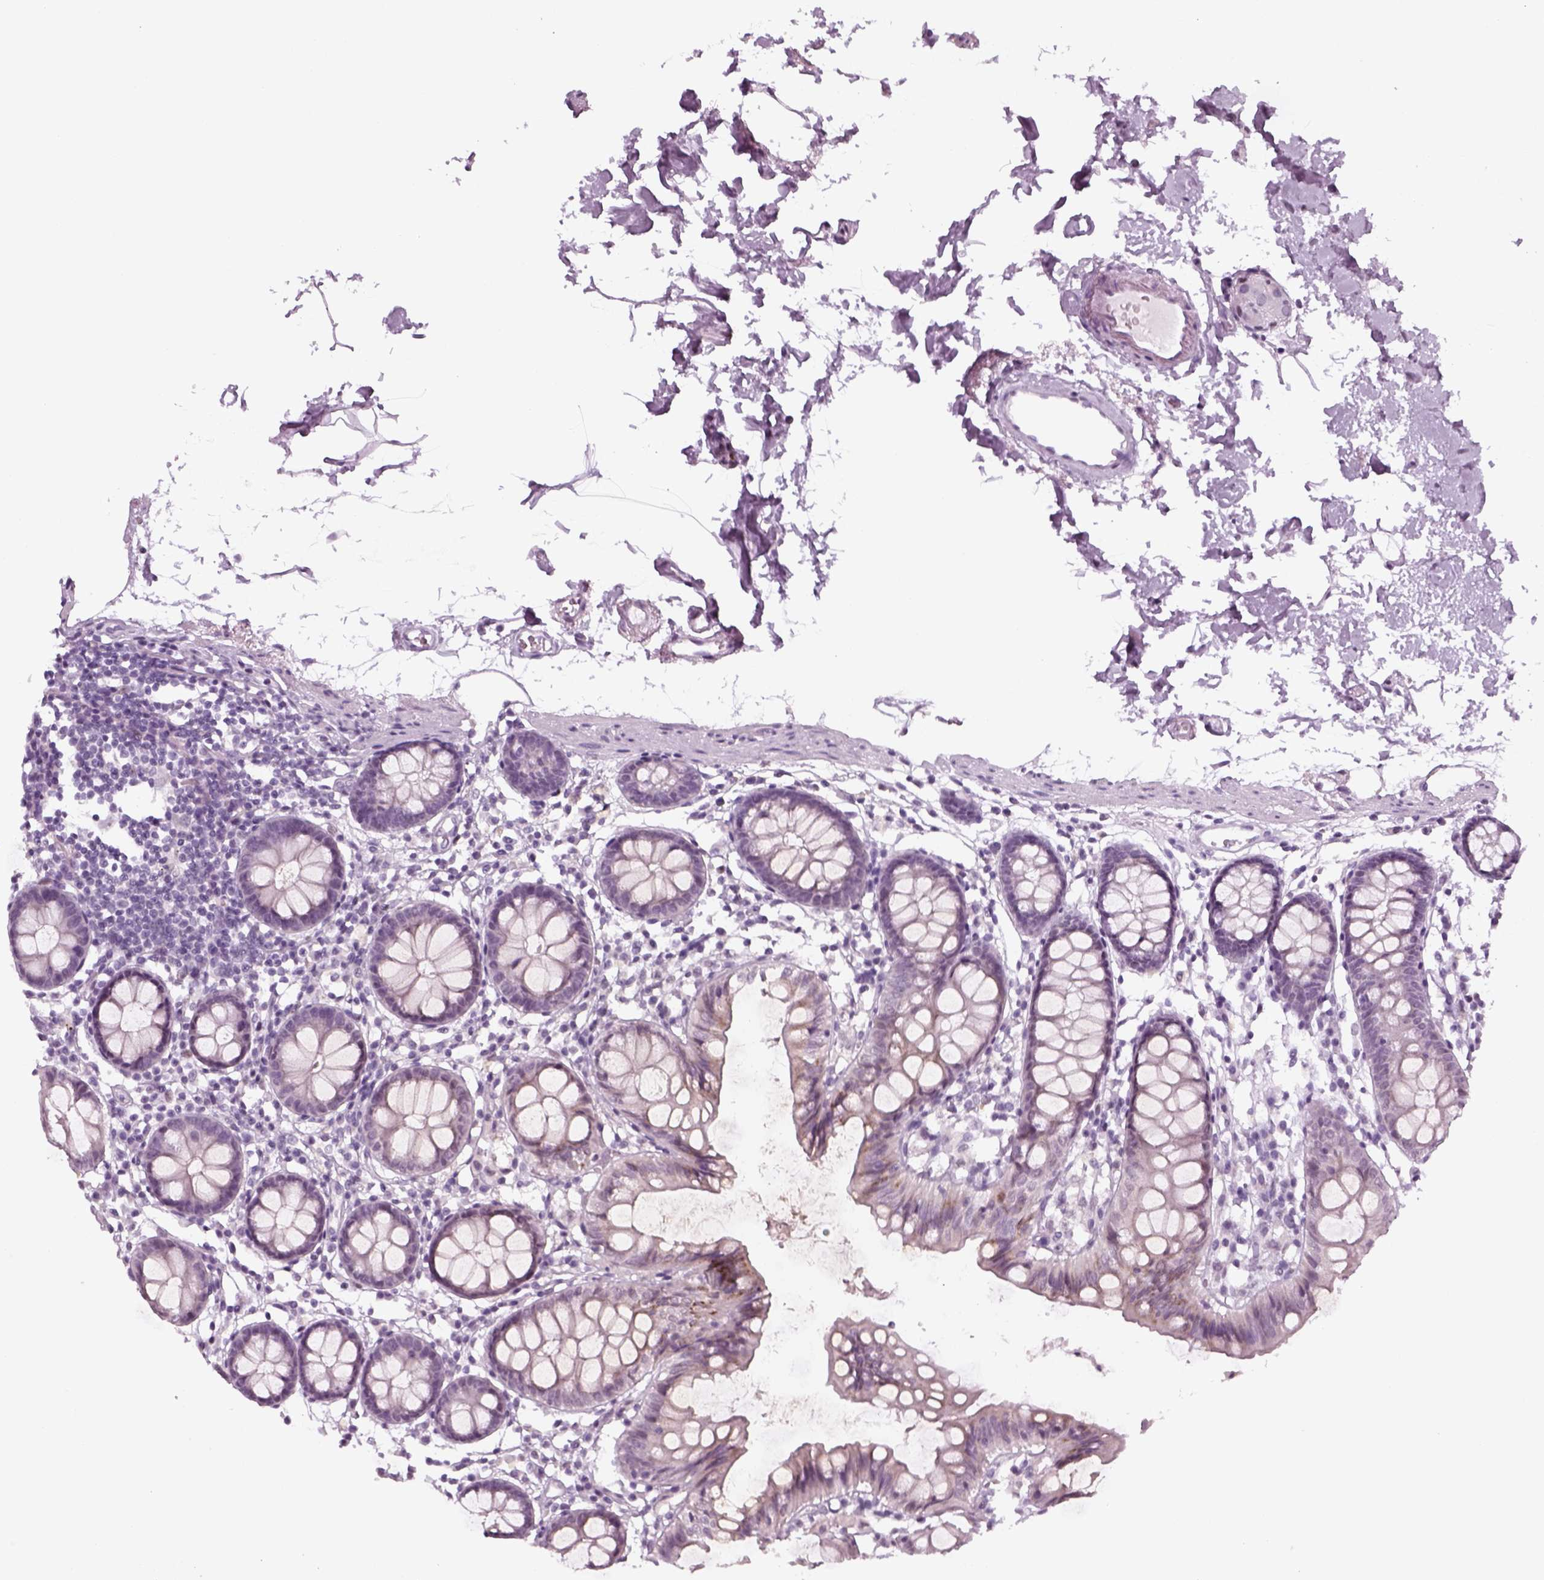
{"staining": {"intensity": "negative", "quantity": "none", "location": "none"}, "tissue": "colon", "cell_type": "Endothelial cells", "image_type": "normal", "snomed": [{"axis": "morphology", "description": "Normal tissue, NOS"}, {"axis": "topography", "description": "Colon"}], "caption": "Endothelial cells are negative for brown protein staining in unremarkable colon. Brightfield microscopy of IHC stained with DAB (brown) and hematoxylin (blue), captured at high magnification.", "gene": "KRT75", "patient": {"sex": "female", "age": 84}}